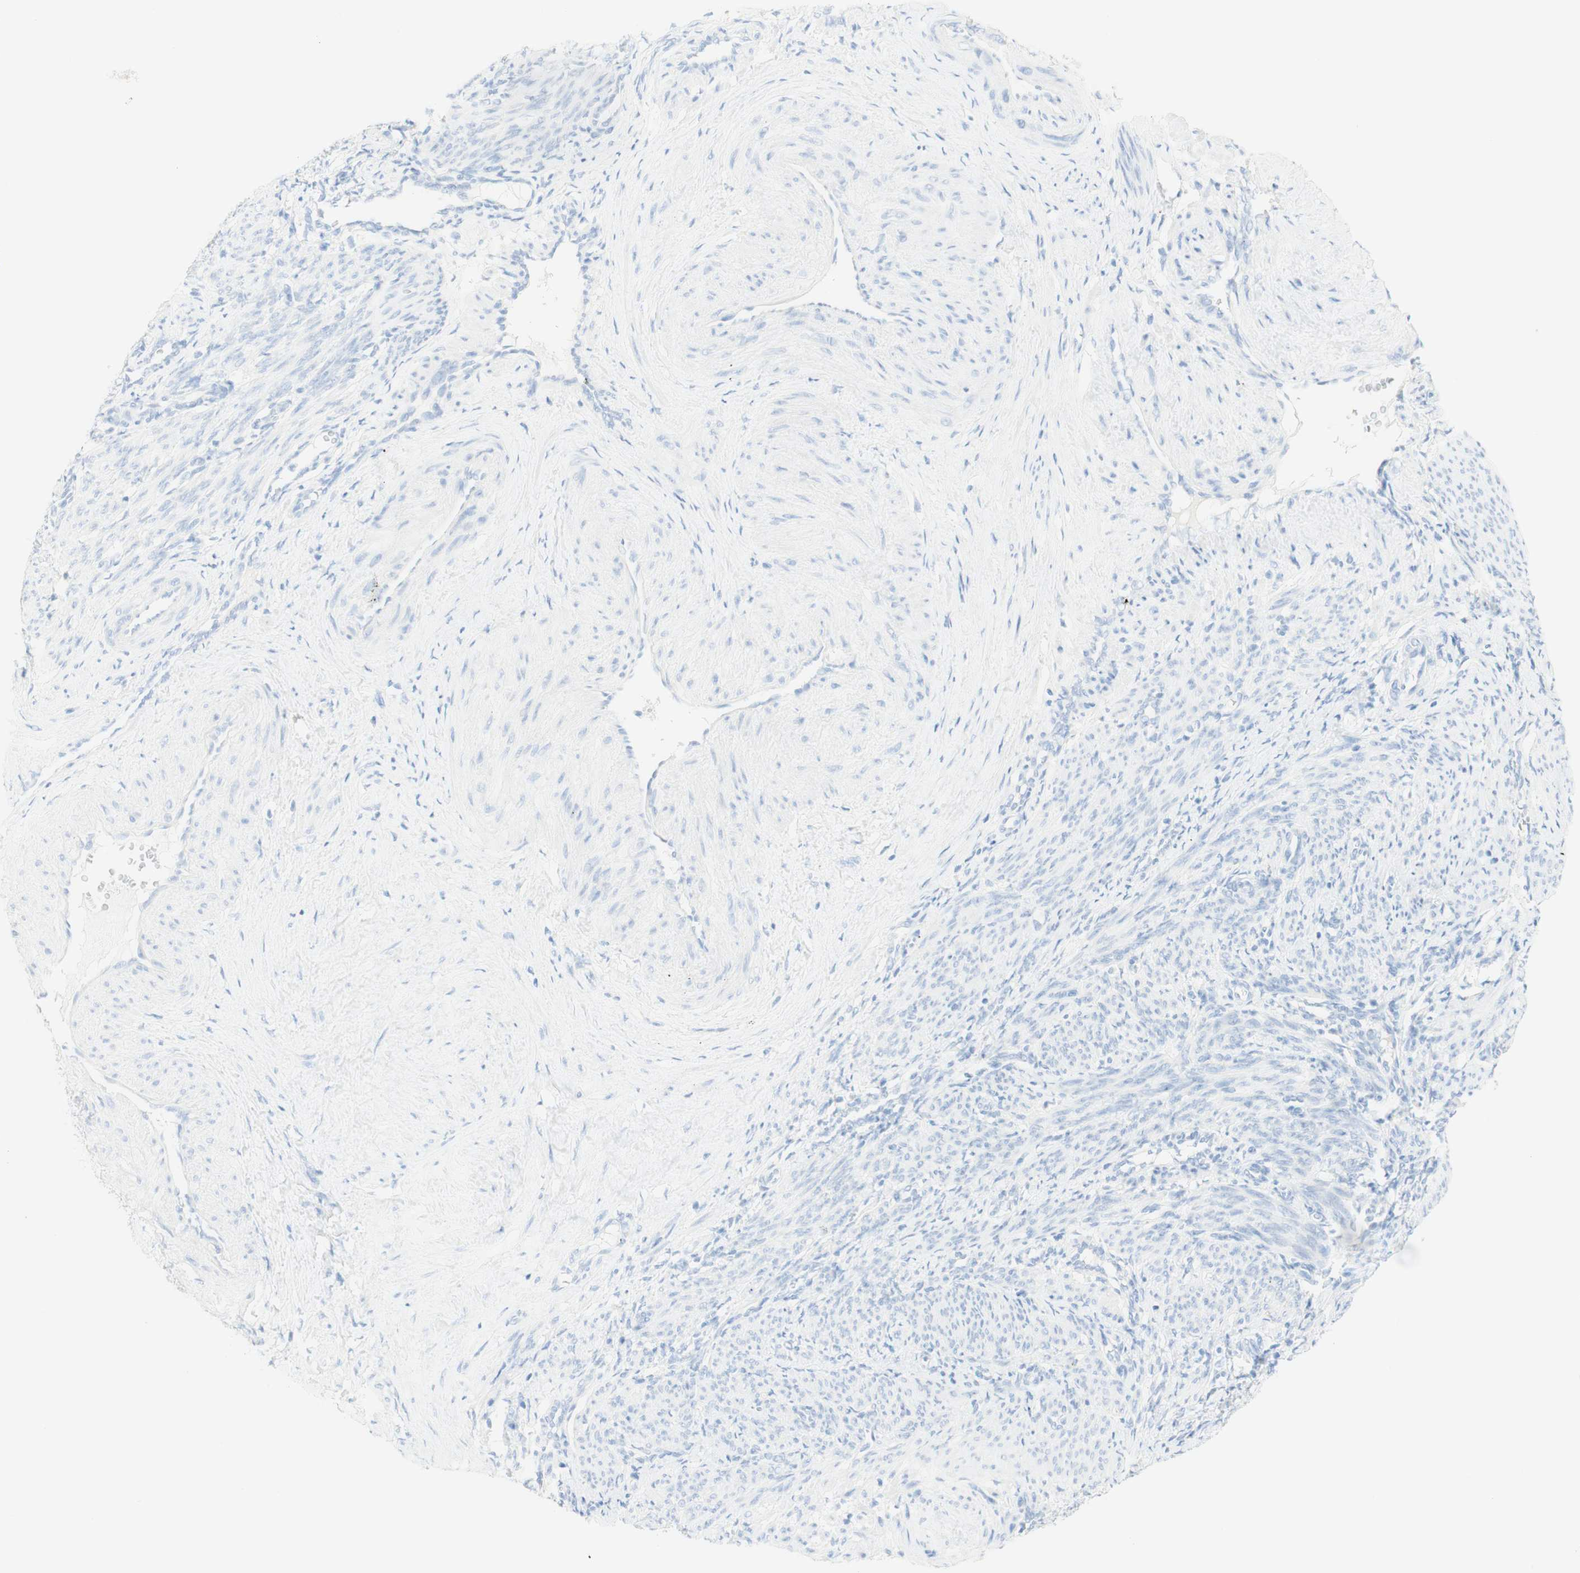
{"staining": {"intensity": "negative", "quantity": "none", "location": "none"}, "tissue": "smooth muscle", "cell_type": "Smooth muscle cells", "image_type": "normal", "snomed": [{"axis": "morphology", "description": "Normal tissue, NOS"}, {"axis": "topography", "description": "Endometrium"}], "caption": "Smooth muscle cells are negative for brown protein staining in normal smooth muscle.", "gene": "TPO", "patient": {"sex": "female", "age": 33}}